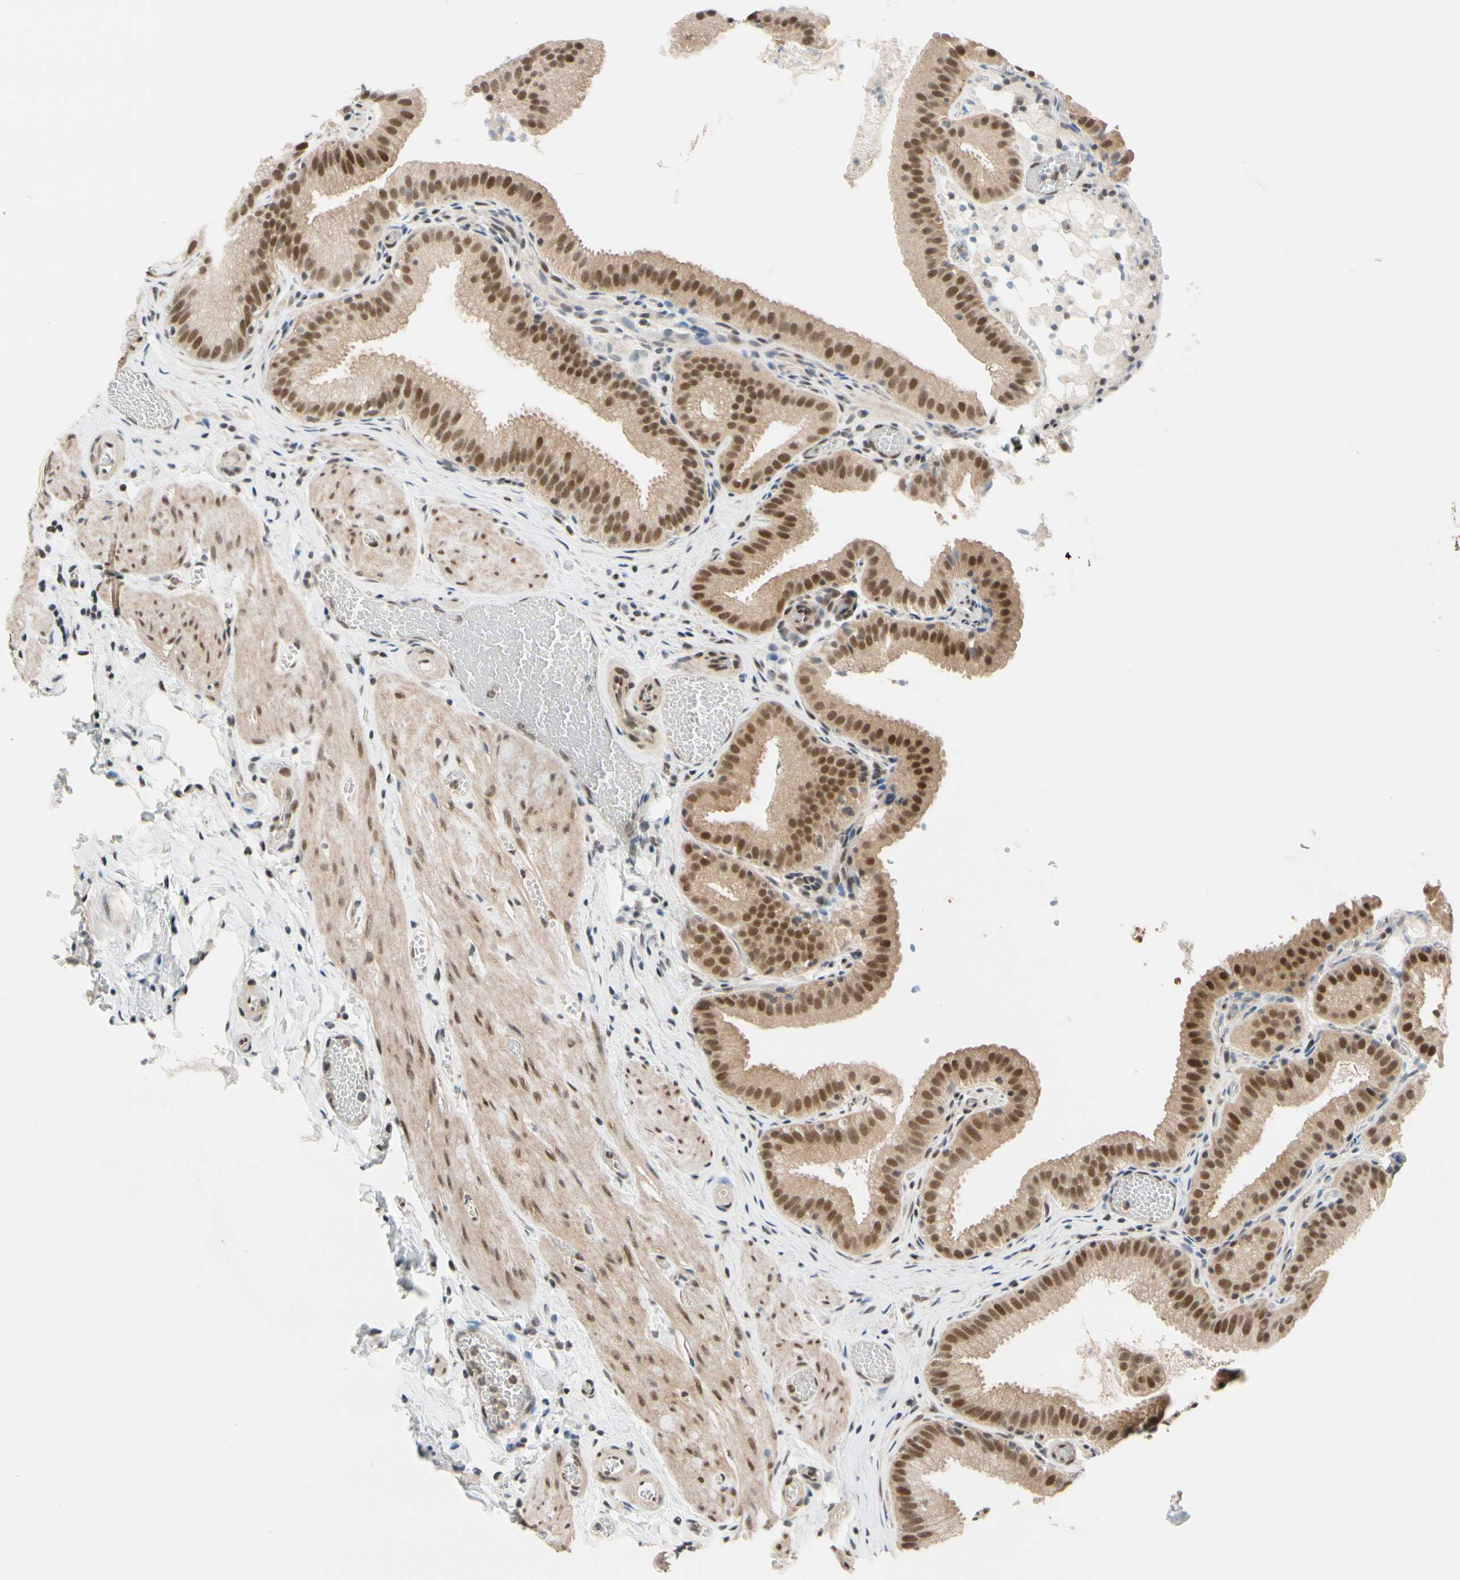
{"staining": {"intensity": "moderate", "quantity": ">75%", "location": "cytoplasmic/membranous,nuclear"}, "tissue": "gallbladder", "cell_type": "Glandular cells", "image_type": "normal", "snomed": [{"axis": "morphology", "description": "Normal tissue, NOS"}, {"axis": "topography", "description": "Gallbladder"}], "caption": "Brown immunohistochemical staining in normal gallbladder reveals moderate cytoplasmic/membranous,nuclear staining in approximately >75% of glandular cells. Immunohistochemistry stains the protein of interest in brown and the nuclei are stained blue.", "gene": "TAF4", "patient": {"sex": "male", "age": 54}}